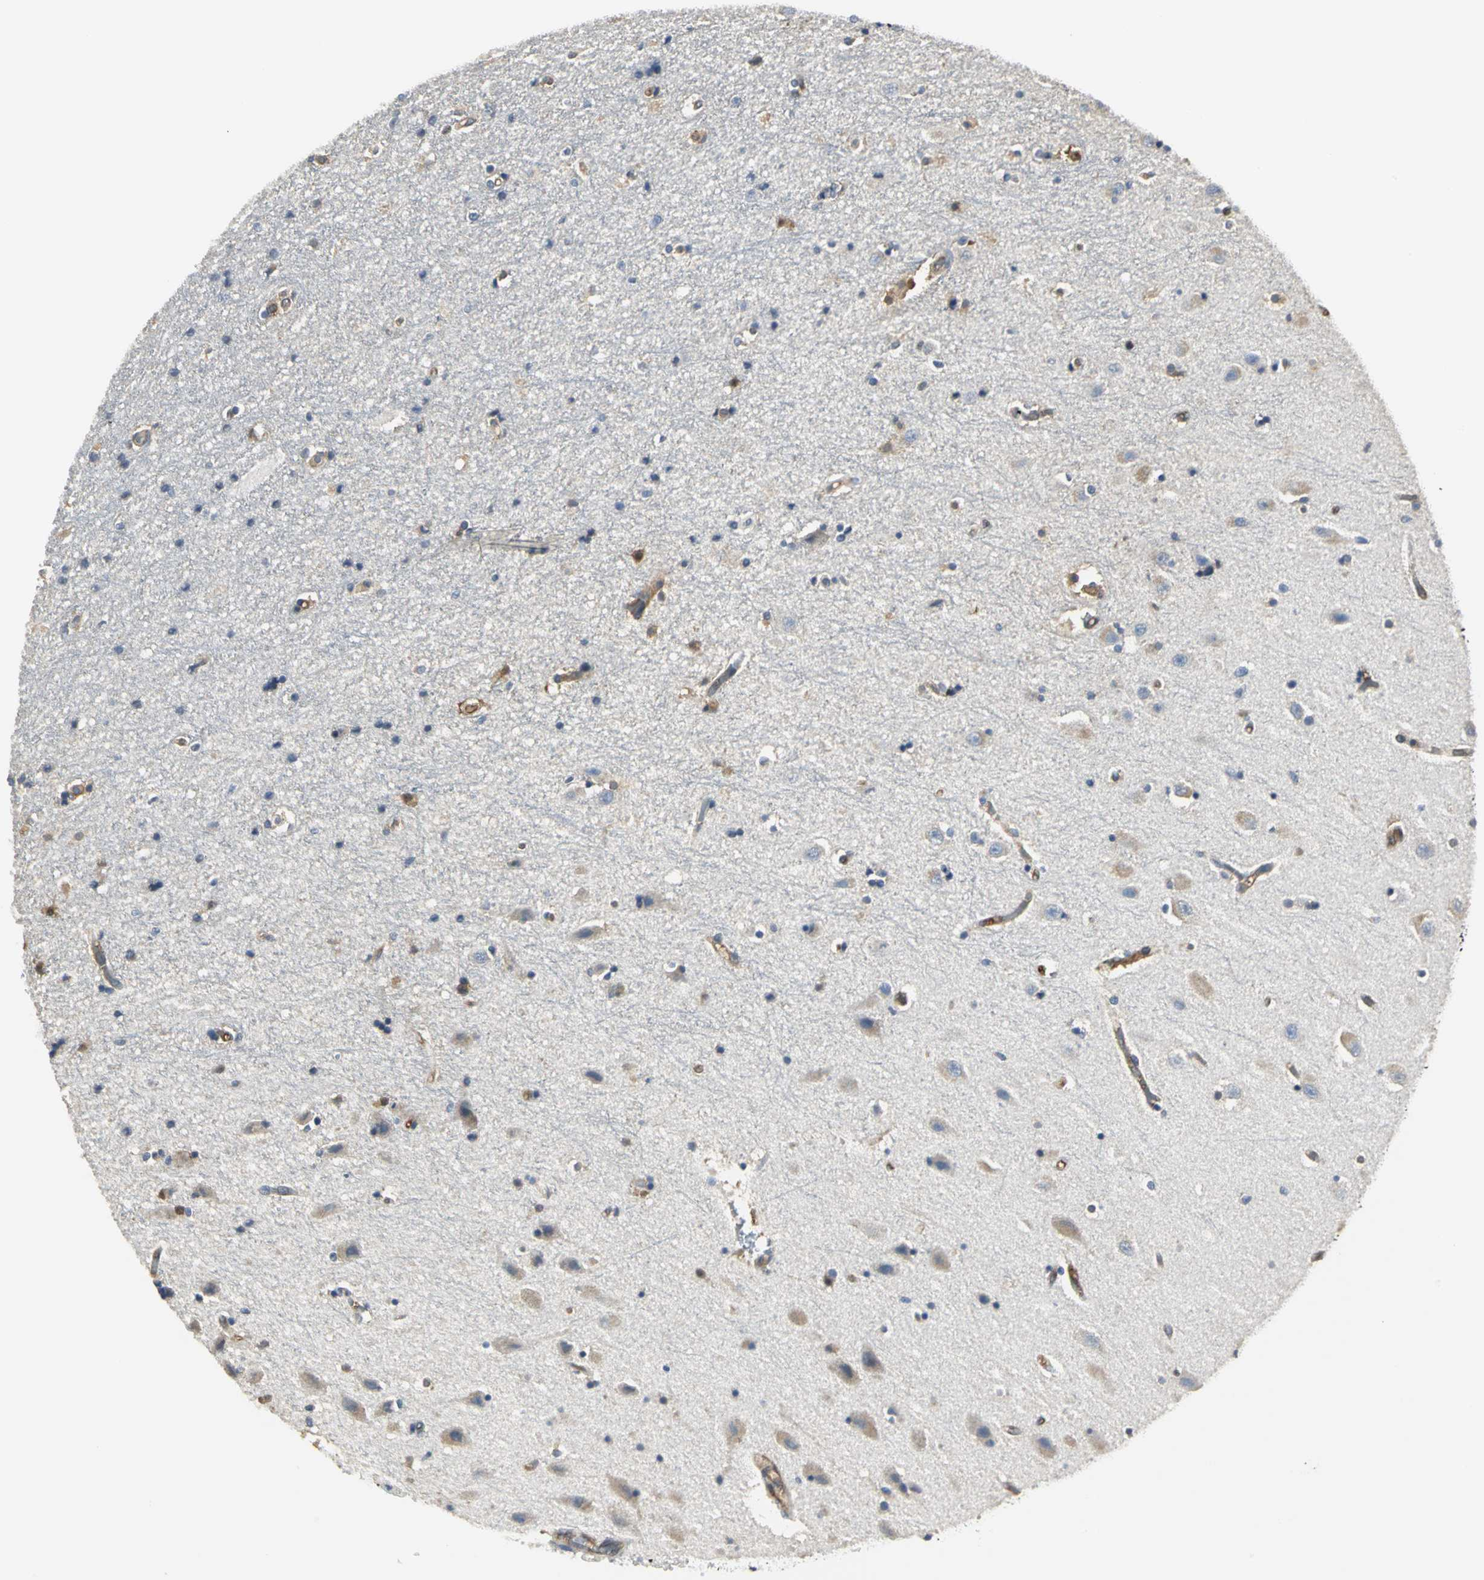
{"staining": {"intensity": "moderate", "quantity": "<25%", "location": "cytoplasmic/membranous,nuclear"}, "tissue": "hippocampus", "cell_type": "Glial cells", "image_type": "normal", "snomed": [{"axis": "morphology", "description": "Normal tissue, NOS"}, {"axis": "topography", "description": "Hippocampus"}], "caption": "Protein expression analysis of benign hippocampus shows moderate cytoplasmic/membranous,nuclear positivity in approximately <25% of glial cells. The staining is performed using DAB (3,3'-diaminobenzidine) brown chromogen to label protein expression. The nuclei are counter-stained blue using hematoxylin.", "gene": "CHRNB1", "patient": {"sex": "female", "age": 54}}